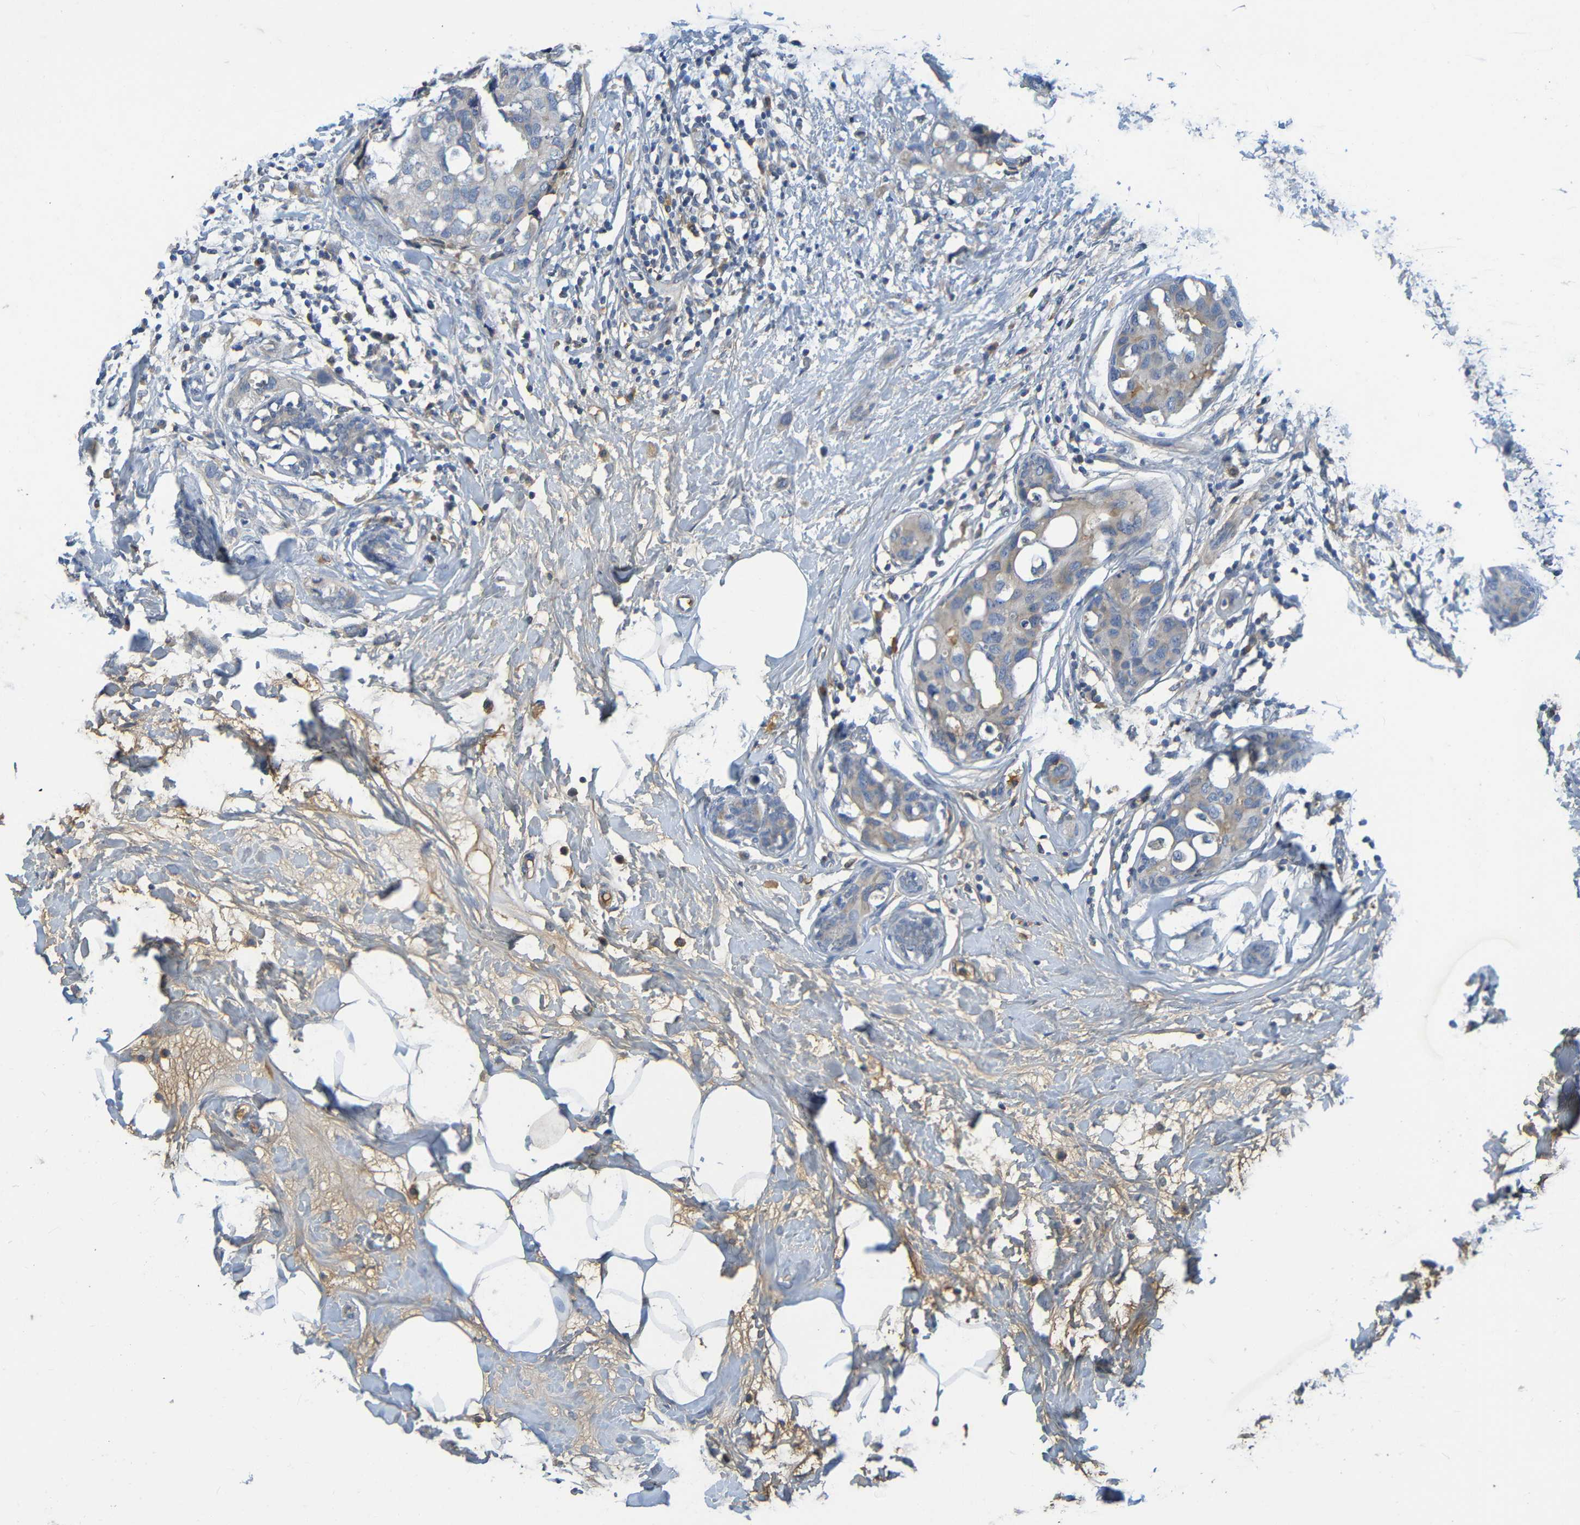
{"staining": {"intensity": "negative", "quantity": "none", "location": "none"}, "tissue": "breast cancer", "cell_type": "Tumor cells", "image_type": "cancer", "snomed": [{"axis": "morphology", "description": "Normal tissue, NOS"}, {"axis": "morphology", "description": "Duct carcinoma"}, {"axis": "topography", "description": "Breast"}], "caption": "Immunohistochemical staining of breast infiltrating ductal carcinoma demonstrates no significant positivity in tumor cells.", "gene": "C1QA", "patient": {"sex": "female", "age": 50}}